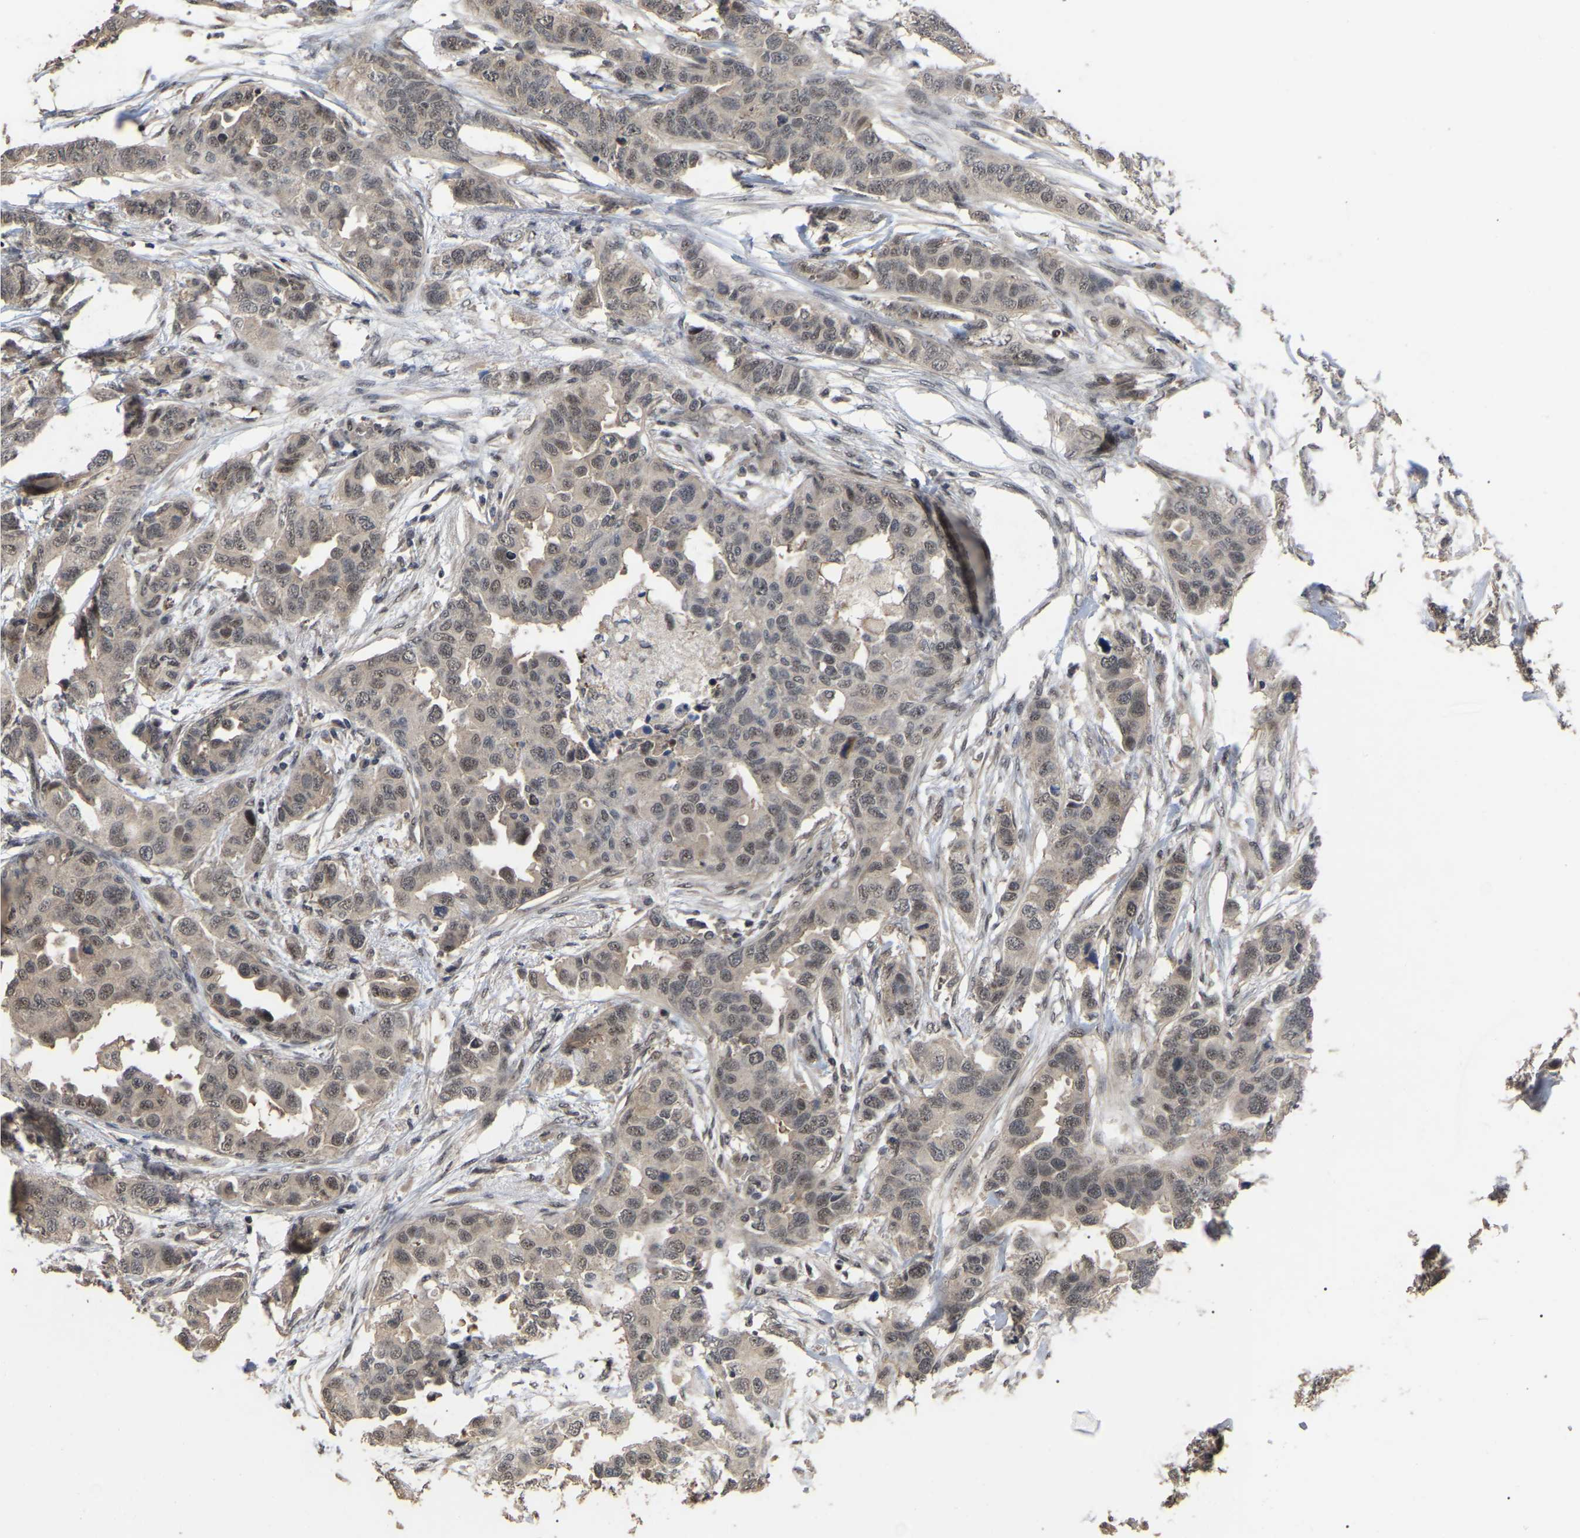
{"staining": {"intensity": "weak", "quantity": ">75%", "location": "cytoplasmic/membranous,nuclear"}, "tissue": "breast cancer", "cell_type": "Tumor cells", "image_type": "cancer", "snomed": [{"axis": "morphology", "description": "Duct carcinoma"}, {"axis": "topography", "description": "Breast"}], "caption": "Tumor cells show low levels of weak cytoplasmic/membranous and nuclear staining in approximately >75% of cells in invasive ductal carcinoma (breast). (DAB (3,3'-diaminobenzidine) IHC with brightfield microscopy, high magnification).", "gene": "JAZF1", "patient": {"sex": "female", "age": 50}}